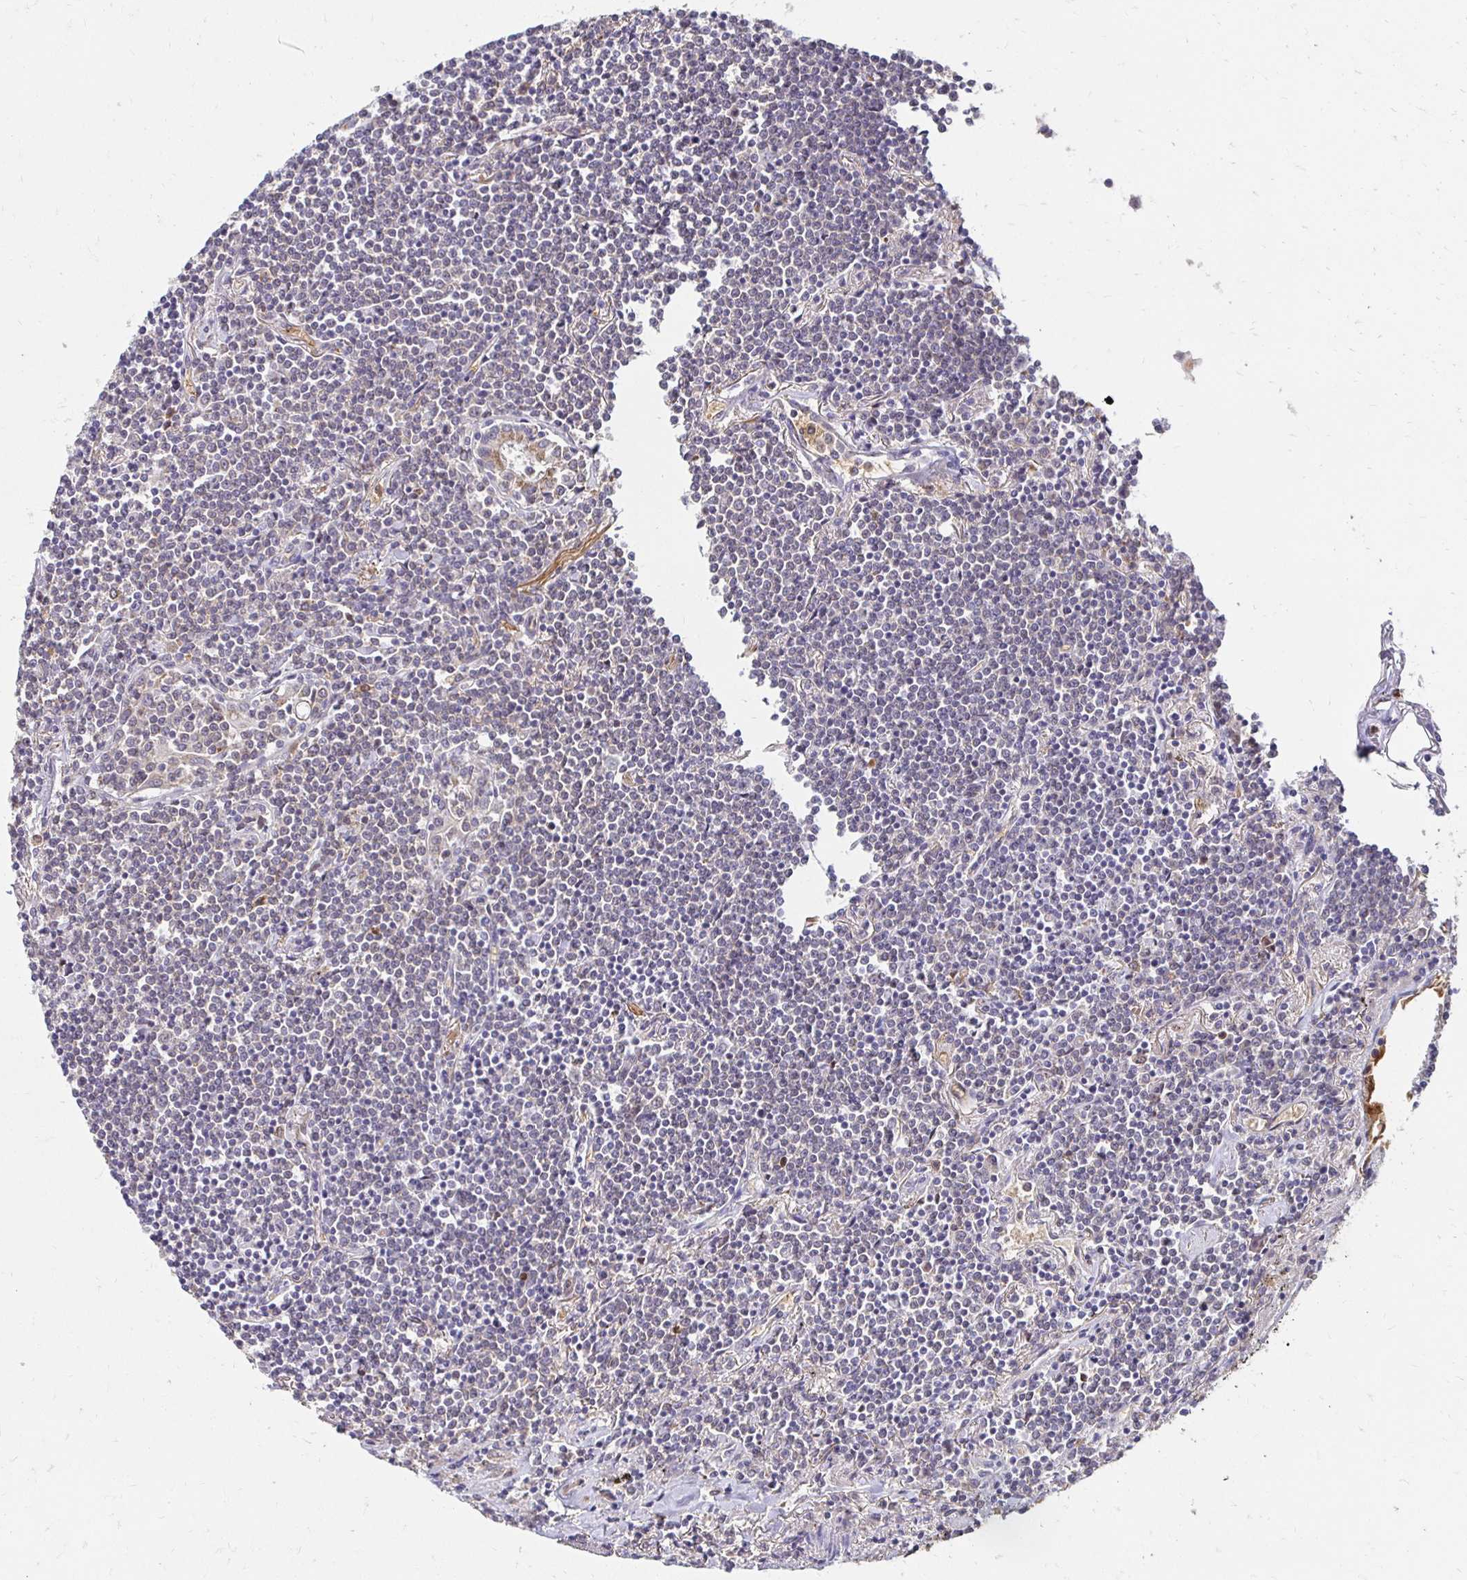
{"staining": {"intensity": "negative", "quantity": "none", "location": "none"}, "tissue": "lymphoma", "cell_type": "Tumor cells", "image_type": "cancer", "snomed": [{"axis": "morphology", "description": "Malignant lymphoma, non-Hodgkin's type, Low grade"}, {"axis": "topography", "description": "Lung"}], "caption": "This image is of lymphoma stained with IHC to label a protein in brown with the nuclei are counter-stained blue. There is no expression in tumor cells.", "gene": "GK2", "patient": {"sex": "female", "age": 71}}